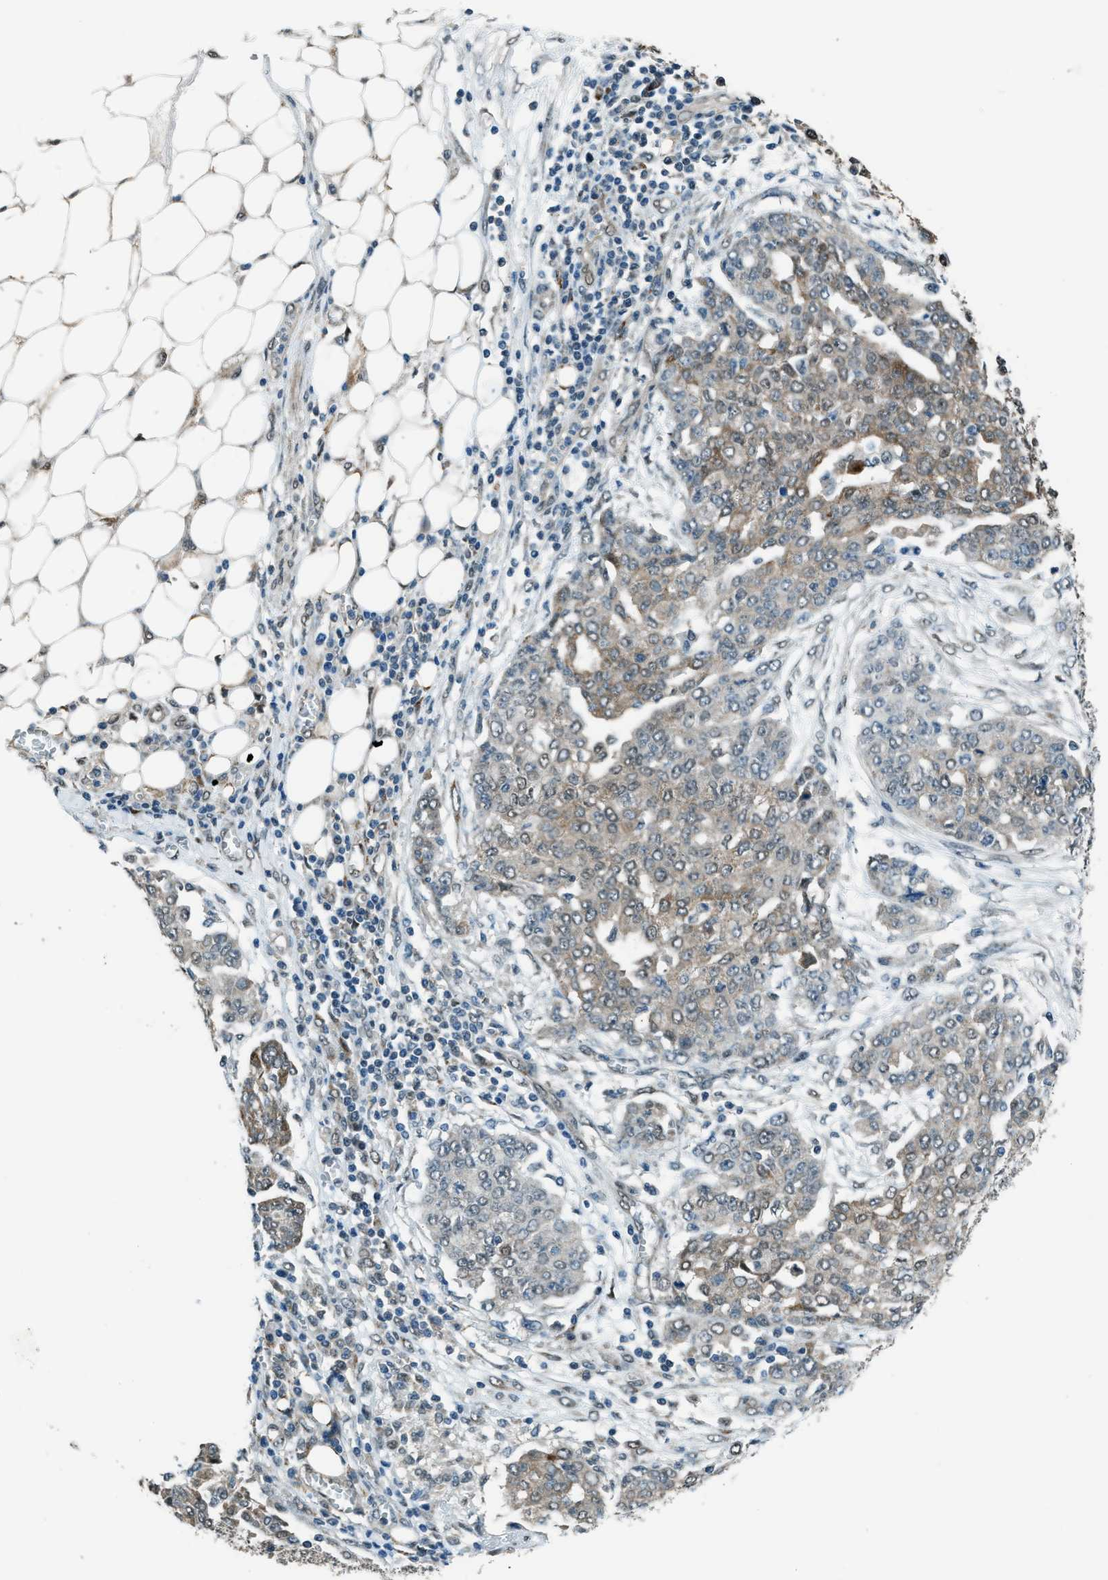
{"staining": {"intensity": "weak", "quantity": "<25%", "location": "cytoplasmic/membranous,nuclear"}, "tissue": "ovarian cancer", "cell_type": "Tumor cells", "image_type": "cancer", "snomed": [{"axis": "morphology", "description": "Cystadenocarcinoma, serous, NOS"}, {"axis": "topography", "description": "Soft tissue"}, {"axis": "topography", "description": "Ovary"}], "caption": "Immunohistochemistry image of neoplastic tissue: ovarian cancer stained with DAB exhibits no significant protein expression in tumor cells. (DAB (3,3'-diaminobenzidine) IHC visualized using brightfield microscopy, high magnification).", "gene": "NPEPL1", "patient": {"sex": "female", "age": 57}}